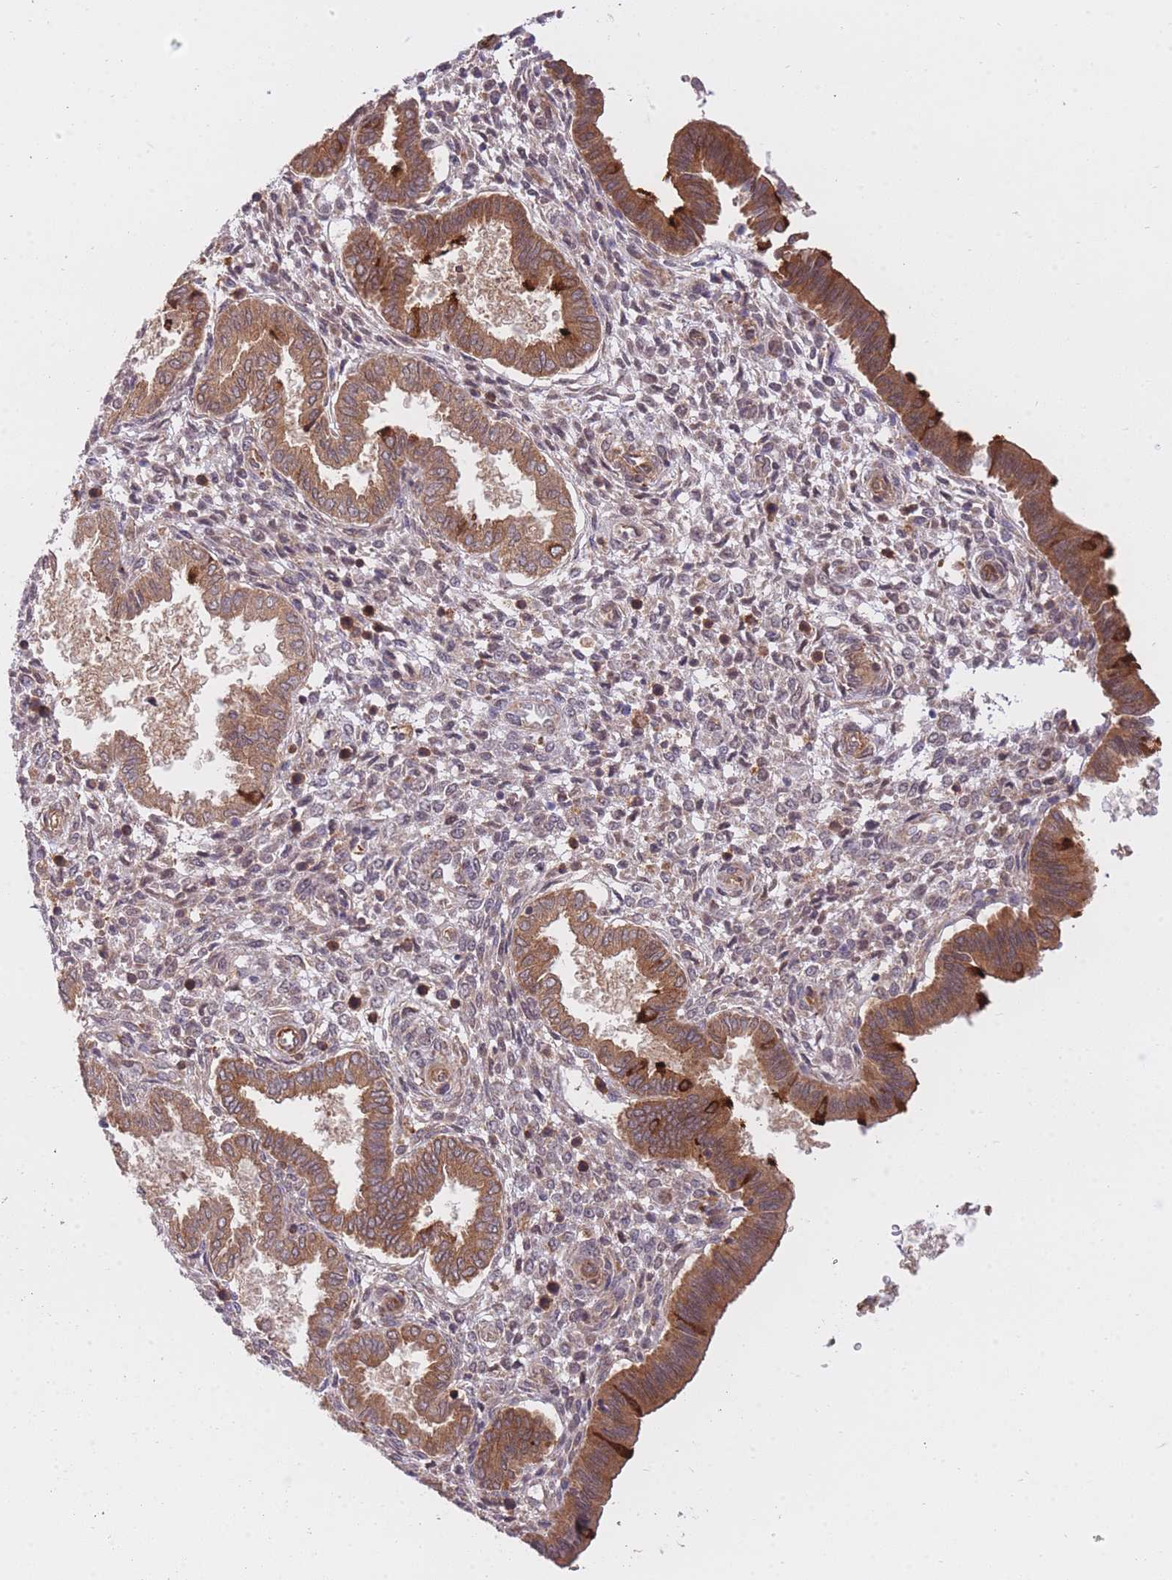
{"staining": {"intensity": "moderate", "quantity": "25%-75%", "location": "cytoplasmic/membranous"}, "tissue": "endometrium", "cell_type": "Cells in endometrial stroma", "image_type": "normal", "snomed": [{"axis": "morphology", "description": "Normal tissue, NOS"}, {"axis": "topography", "description": "Endometrium"}], "caption": "Benign endometrium was stained to show a protein in brown. There is medium levels of moderate cytoplasmic/membranous expression in approximately 25%-75% of cells in endometrial stroma. The staining was performed using DAB to visualize the protein expression in brown, while the nuclei were stained in blue with hematoxylin (Magnification: 20x).", "gene": "EXOSC8", "patient": {"sex": "female", "age": 24}}